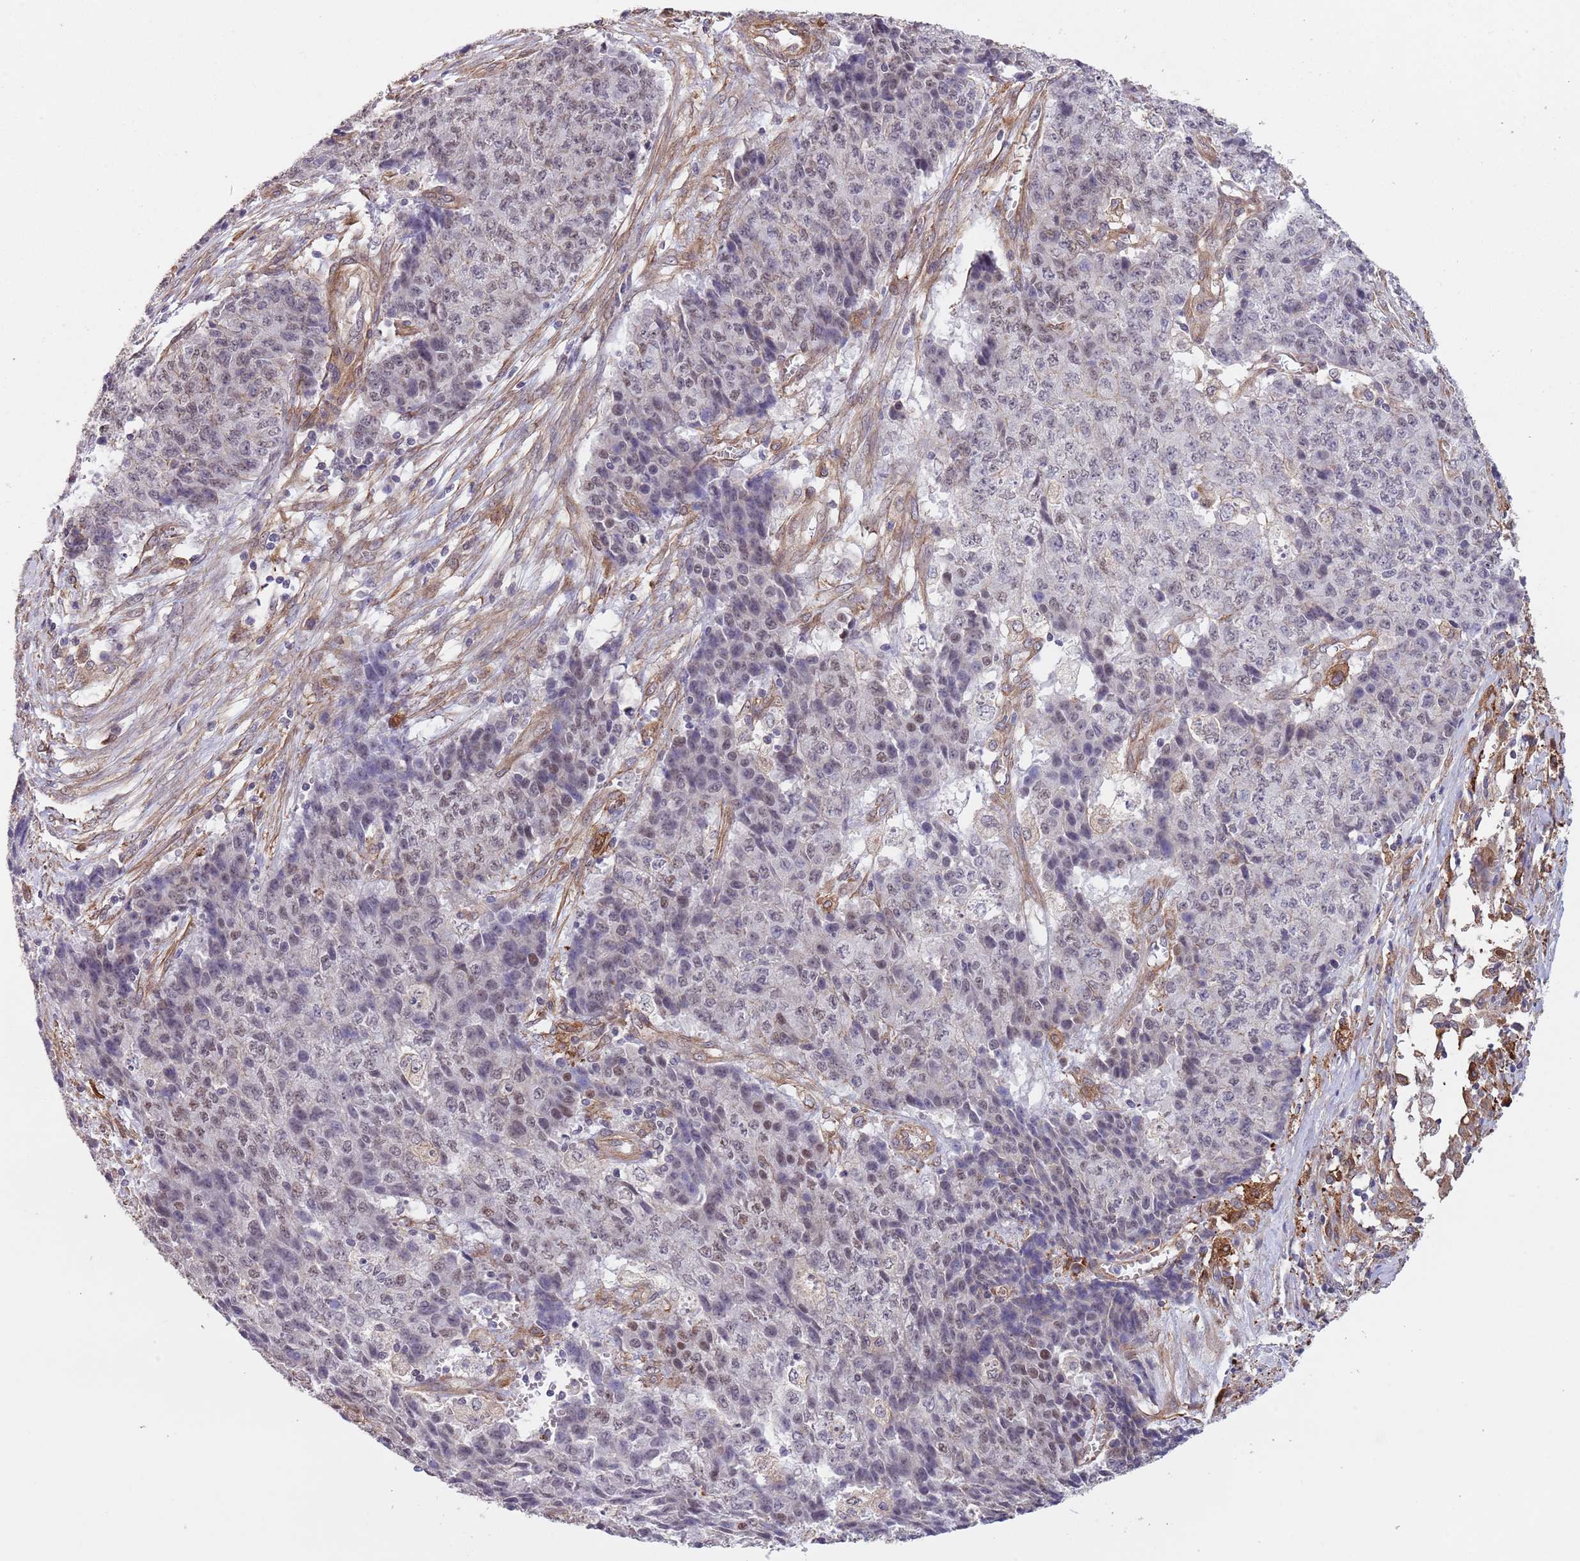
{"staining": {"intensity": "weak", "quantity": "25%-75%", "location": "nuclear"}, "tissue": "ovarian cancer", "cell_type": "Tumor cells", "image_type": "cancer", "snomed": [{"axis": "morphology", "description": "Carcinoma, endometroid"}, {"axis": "topography", "description": "Ovary"}], "caption": "Immunohistochemistry of ovarian cancer demonstrates low levels of weak nuclear staining in about 25%-75% of tumor cells.", "gene": "CREBZF", "patient": {"sex": "female", "age": 42}}